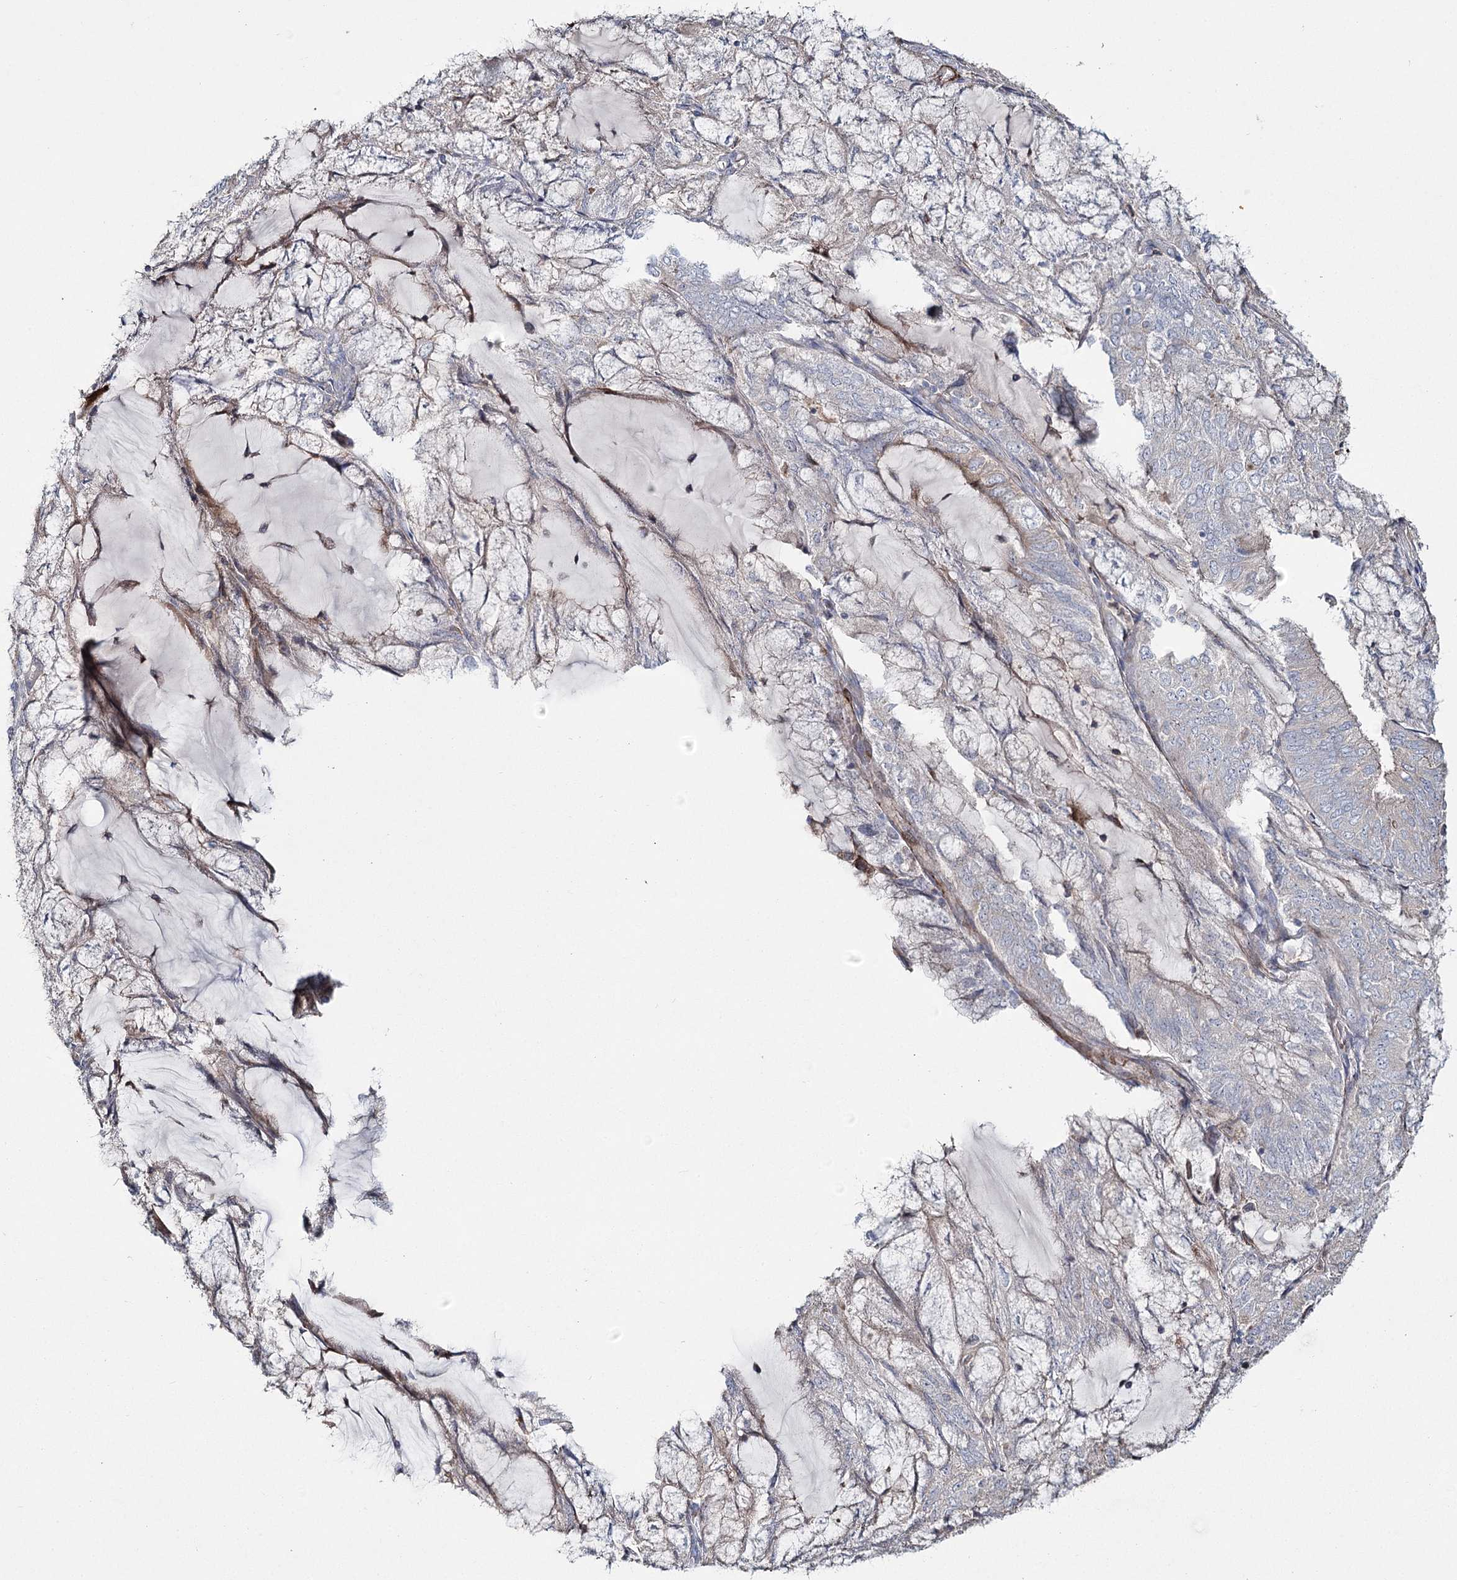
{"staining": {"intensity": "moderate", "quantity": "25%-75%", "location": "cytoplasmic/membranous"}, "tissue": "endometrial cancer", "cell_type": "Tumor cells", "image_type": "cancer", "snomed": [{"axis": "morphology", "description": "Adenocarcinoma, NOS"}, {"axis": "topography", "description": "Endometrium"}], "caption": "A micrograph of human endometrial cancer (adenocarcinoma) stained for a protein exhibits moderate cytoplasmic/membranous brown staining in tumor cells. (Stains: DAB in brown, nuclei in blue, Microscopy: brightfield microscopy at high magnification).", "gene": "SUMF1", "patient": {"sex": "female", "age": 81}}